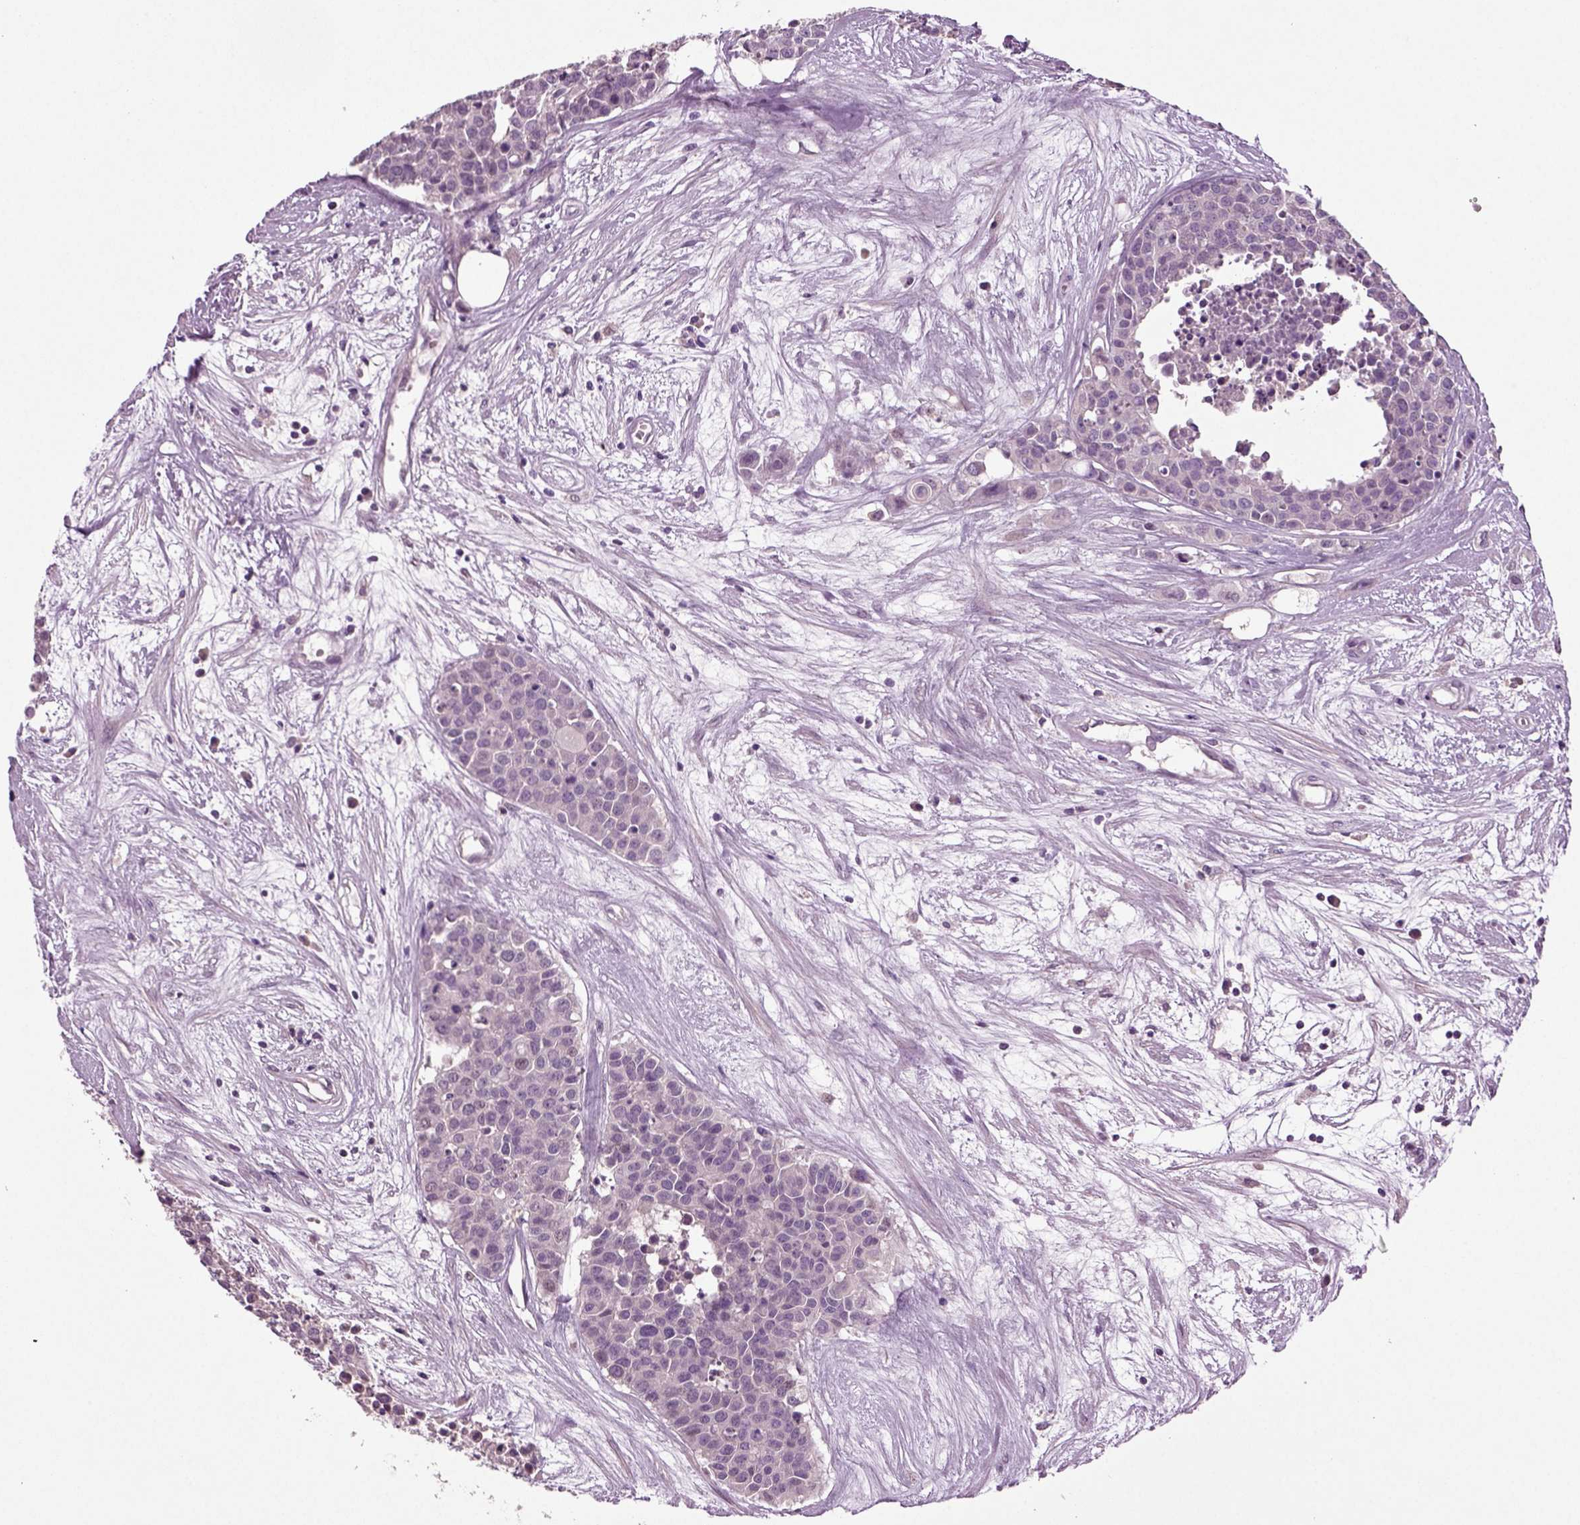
{"staining": {"intensity": "negative", "quantity": "none", "location": "none"}, "tissue": "carcinoid", "cell_type": "Tumor cells", "image_type": "cancer", "snomed": [{"axis": "morphology", "description": "Carcinoid, malignant, NOS"}, {"axis": "topography", "description": "Colon"}], "caption": "Tumor cells are negative for protein expression in human carcinoid.", "gene": "SLC17A6", "patient": {"sex": "male", "age": 81}}